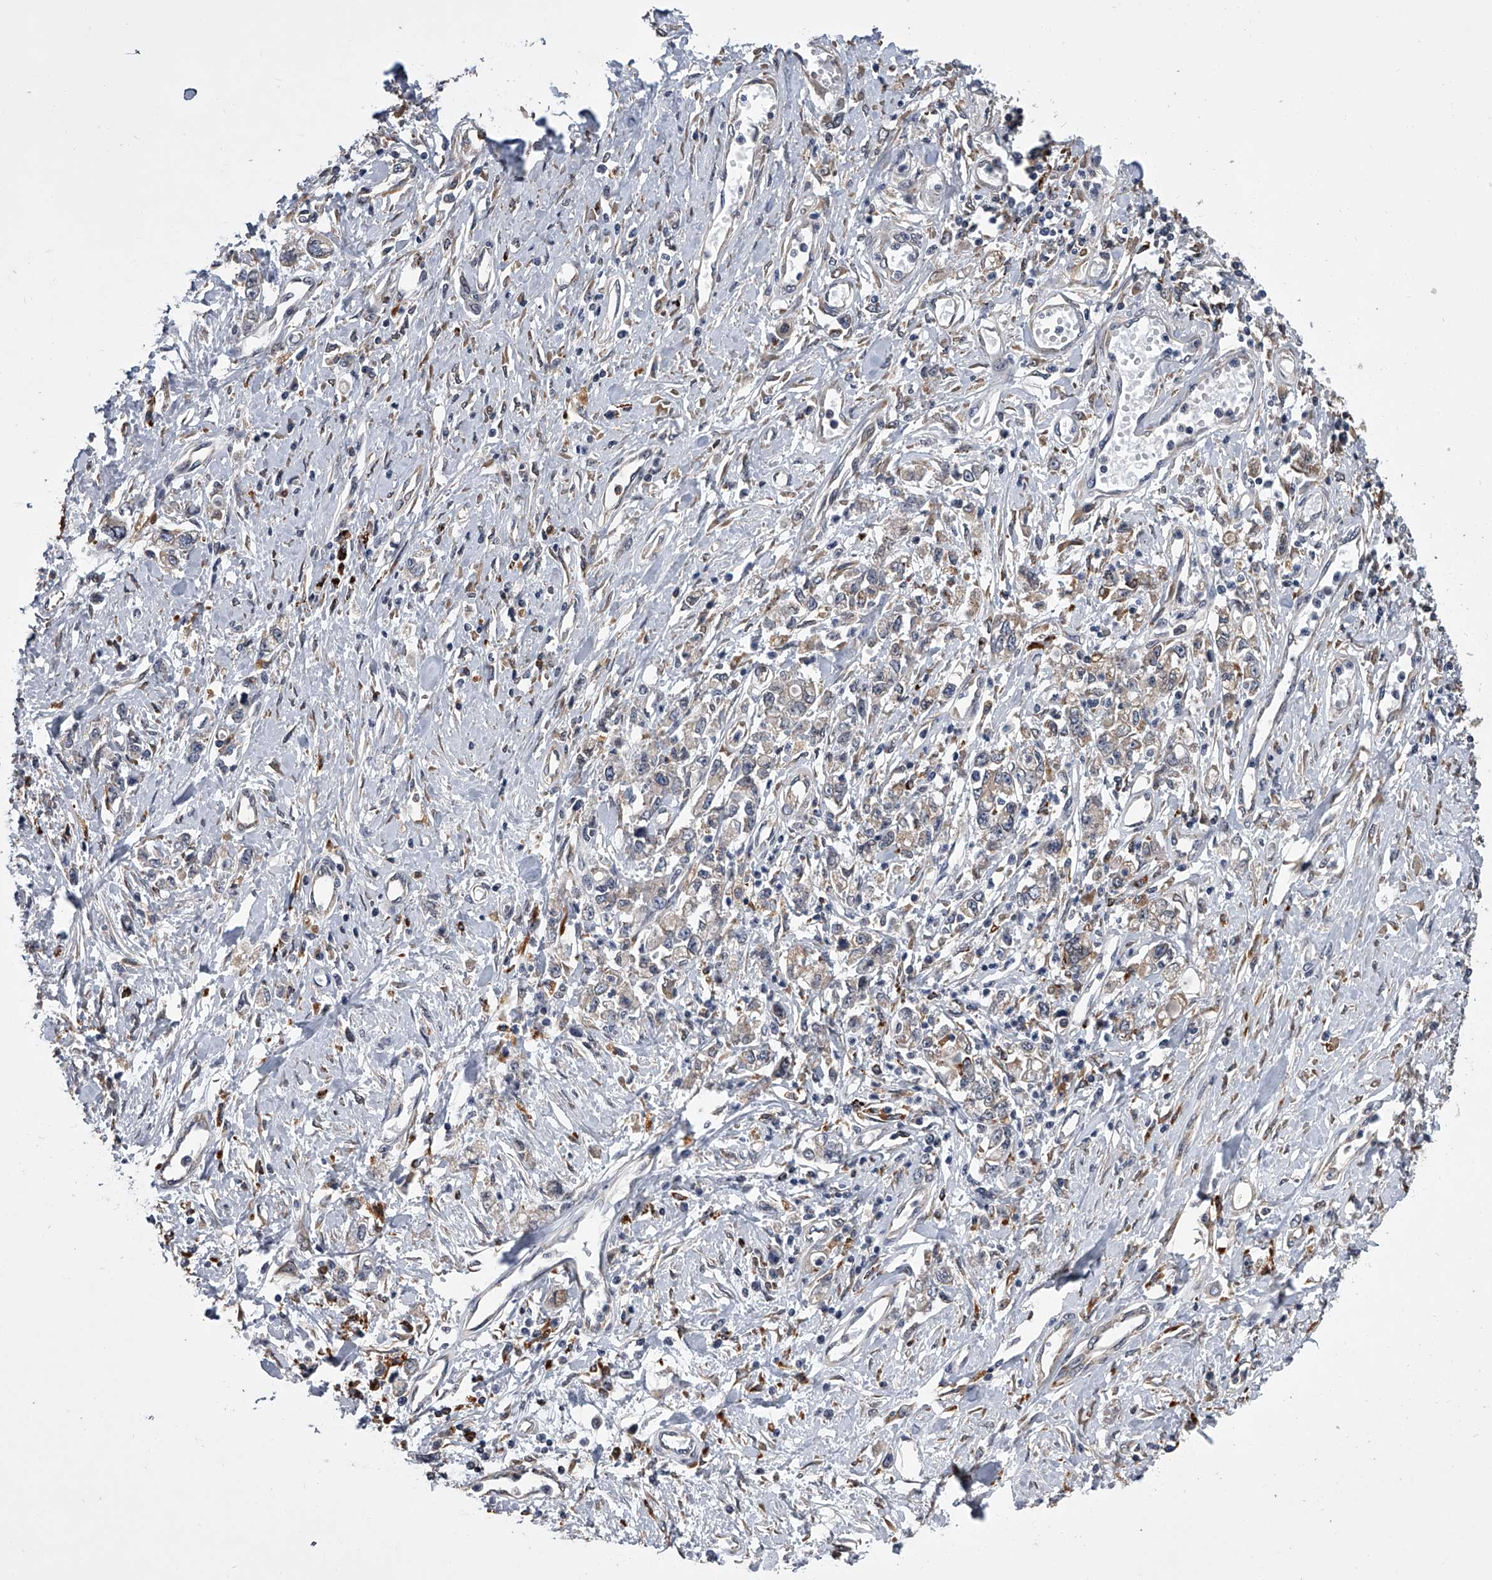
{"staining": {"intensity": "weak", "quantity": "25%-75%", "location": "cytoplasmic/membranous"}, "tissue": "stomach cancer", "cell_type": "Tumor cells", "image_type": "cancer", "snomed": [{"axis": "morphology", "description": "Adenocarcinoma, NOS"}, {"axis": "topography", "description": "Stomach"}], "caption": "Weak cytoplasmic/membranous staining for a protein is present in approximately 25%-75% of tumor cells of adenocarcinoma (stomach) using immunohistochemistry (IHC).", "gene": "TRIM8", "patient": {"sex": "female", "age": 76}}